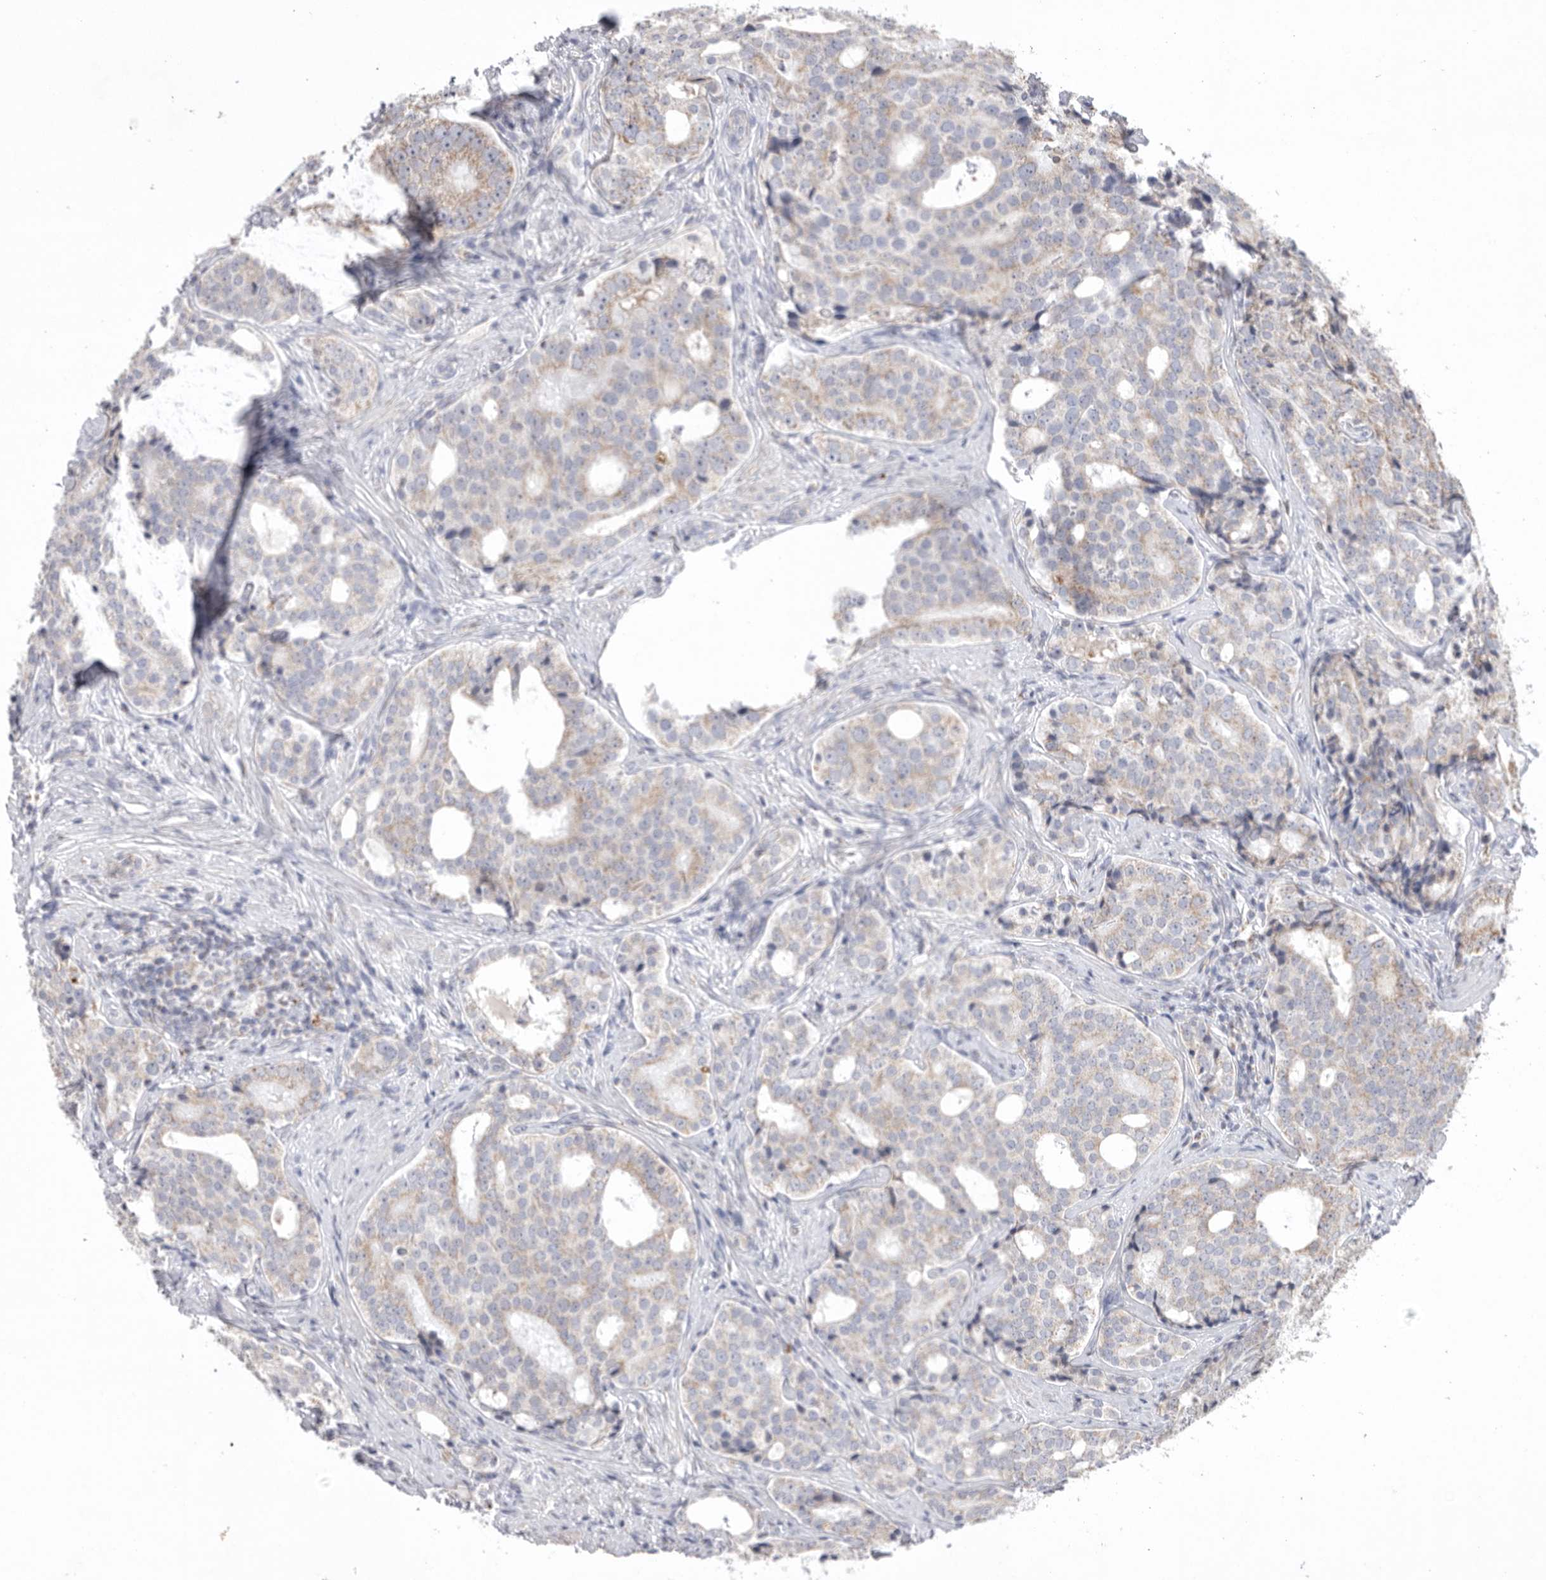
{"staining": {"intensity": "weak", "quantity": "<25%", "location": "cytoplasmic/membranous"}, "tissue": "prostate cancer", "cell_type": "Tumor cells", "image_type": "cancer", "snomed": [{"axis": "morphology", "description": "Adenocarcinoma, High grade"}, {"axis": "topography", "description": "Prostate"}], "caption": "Tumor cells are negative for protein expression in human prostate adenocarcinoma (high-grade). (DAB immunohistochemistry (IHC) with hematoxylin counter stain).", "gene": "VDAC3", "patient": {"sex": "male", "age": 56}}